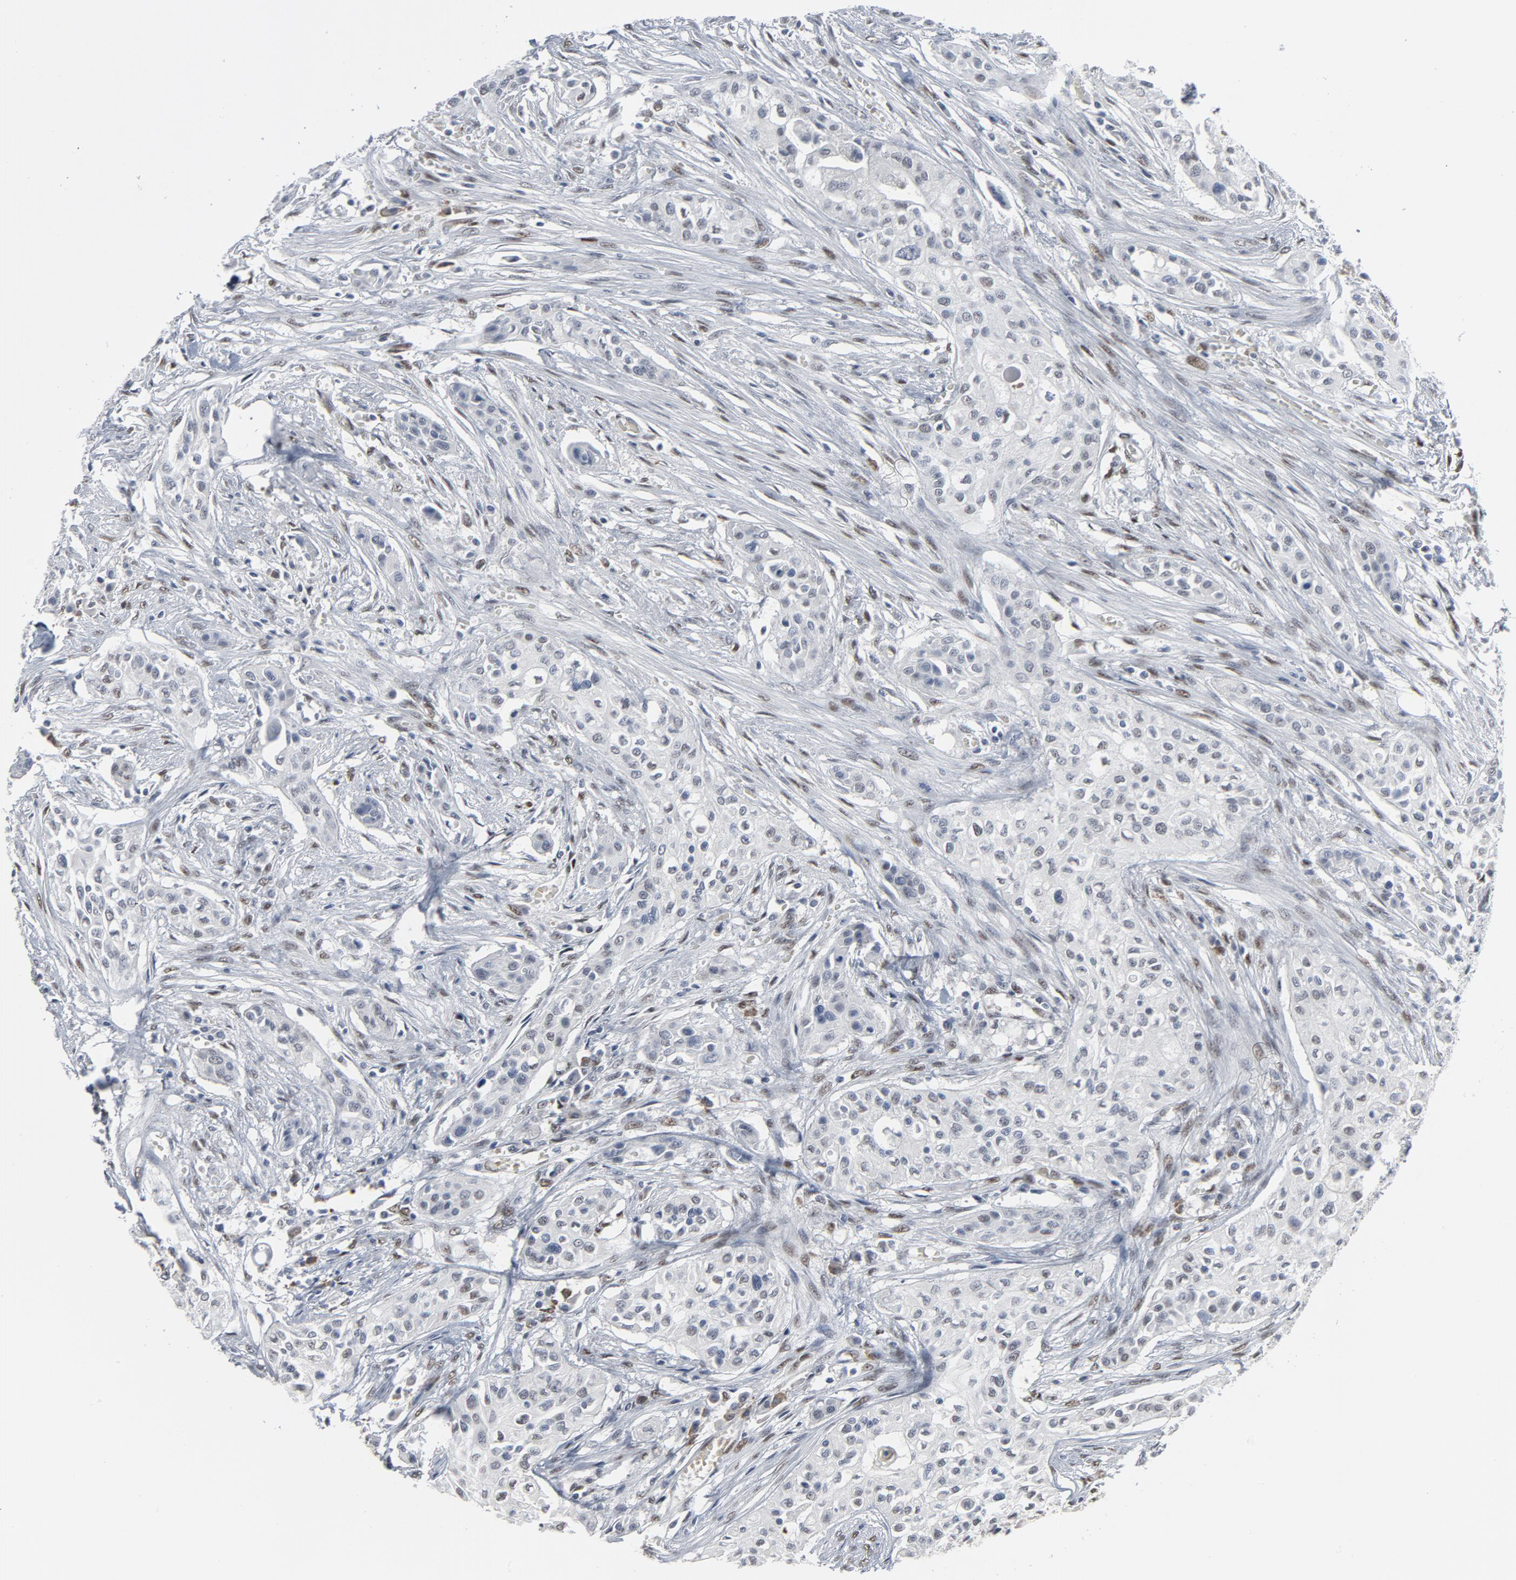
{"staining": {"intensity": "weak", "quantity": "<25%", "location": "nuclear"}, "tissue": "urothelial cancer", "cell_type": "Tumor cells", "image_type": "cancer", "snomed": [{"axis": "morphology", "description": "Urothelial carcinoma, High grade"}, {"axis": "topography", "description": "Urinary bladder"}], "caption": "IHC micrograph of urothelial cancer stained for a protein (brown), which shows no positivity in tumor cells. (Stains: DAB immunohistochemistry (IHC) with hematoxylin counter stain, Microscopy: brightfield microscopy at high magnification).", "gene": "ATF7", "patient": {"sex": "male", "age": 74}}